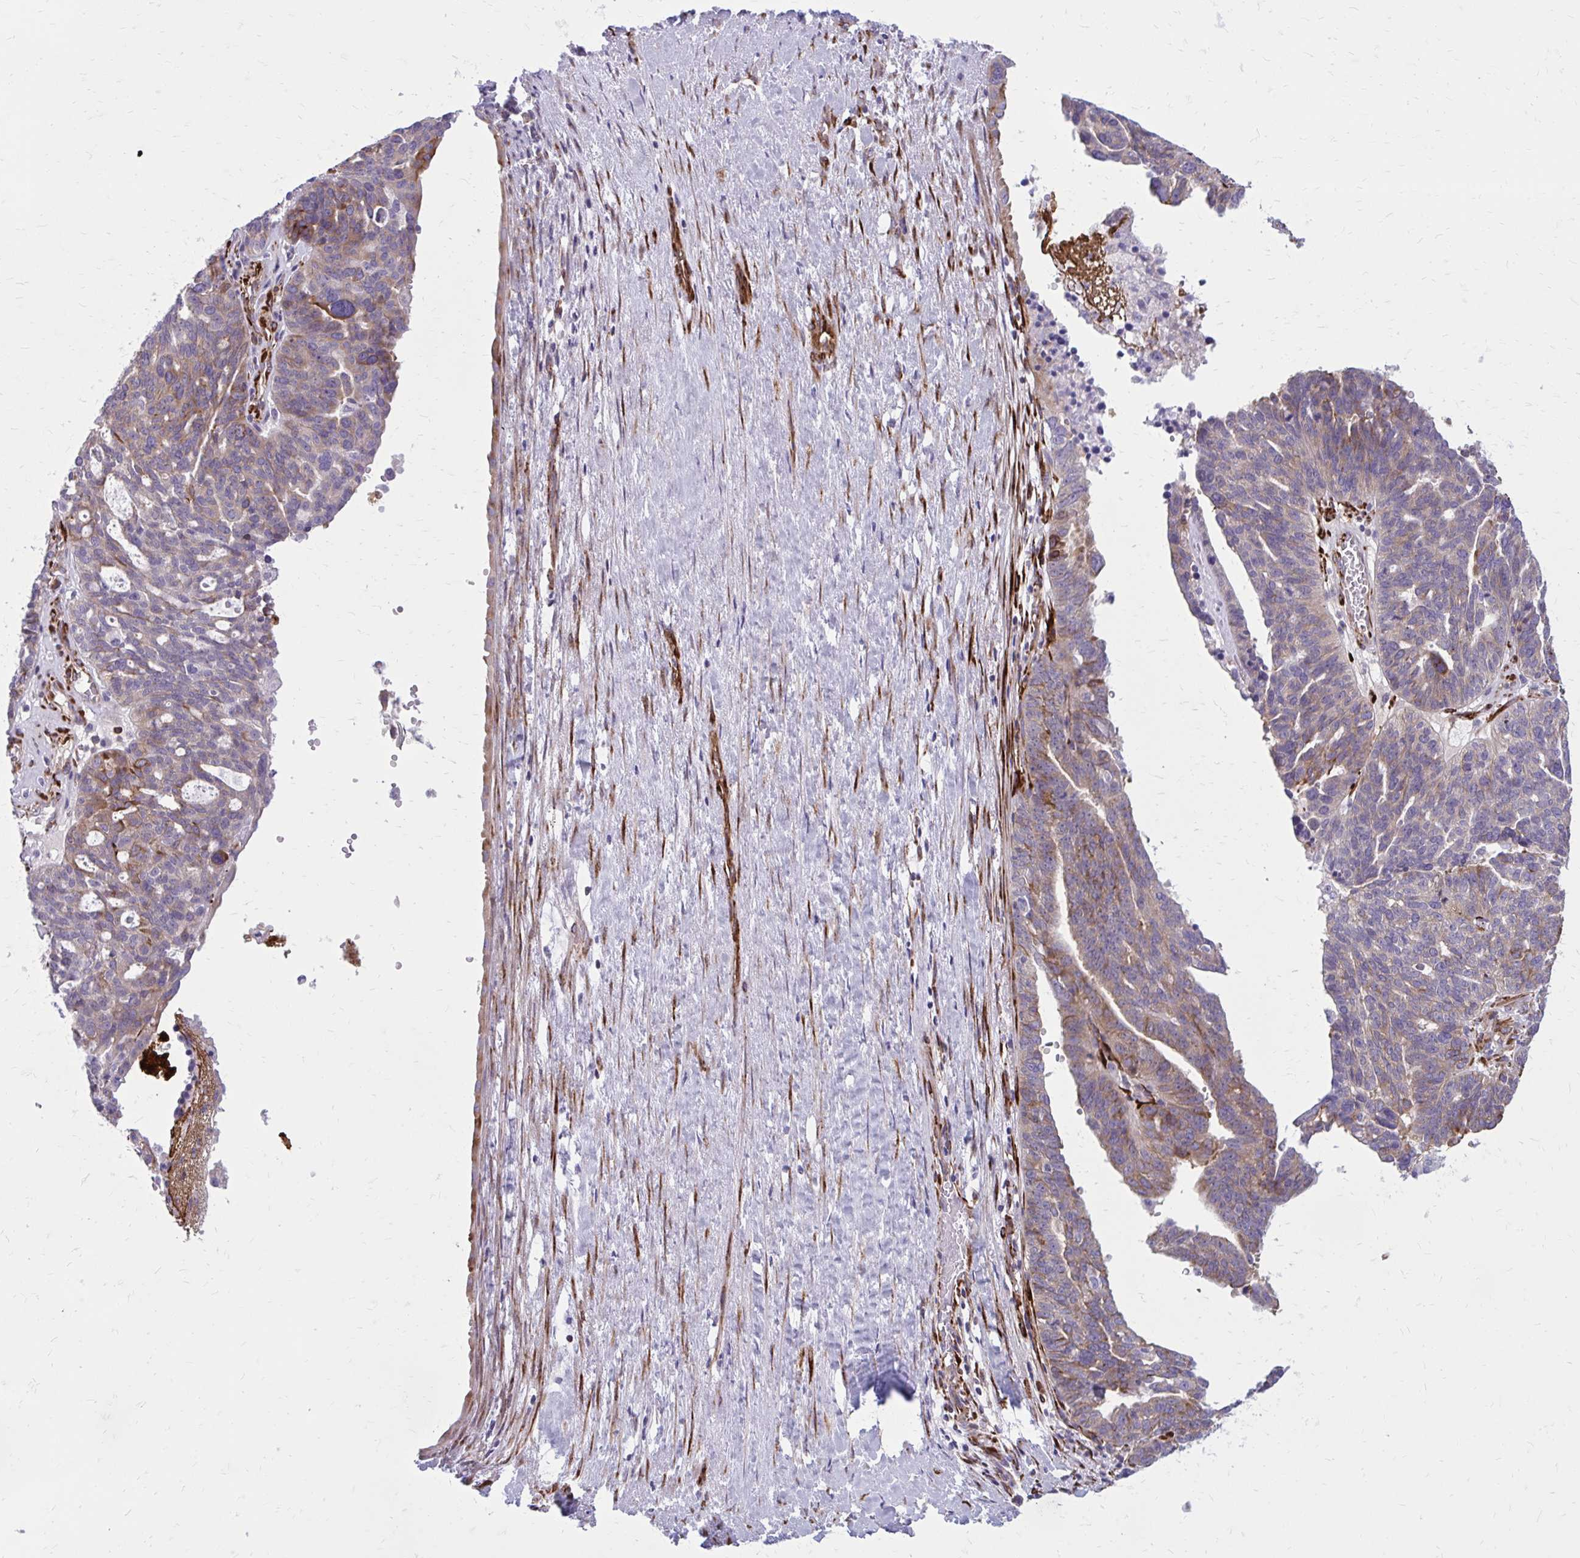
{"staining": {"intensity": "moderate", "quantity": "25%-75%", "location": "cytoplasmic/membranous"}, "tissue": "ovarian cancer", "cell_type": "Tumor cells", "image_type": "cancer", "snomed": [{"axis": "morphology", "description": "Cystadenocarcinoma, serous, NOS"}, {"axis": "topography", "description": "Ovary"}], "caption": "The histopathology image shows immunohistochemical staining of ovarian cancer (serous cystadenocarcinoma). There is moderate cytoplasmic/membranous expression is present in about 25%-75% of tumor cells.", "gene": "BEND5", "patient": {"sex": "female", "age": 59}}